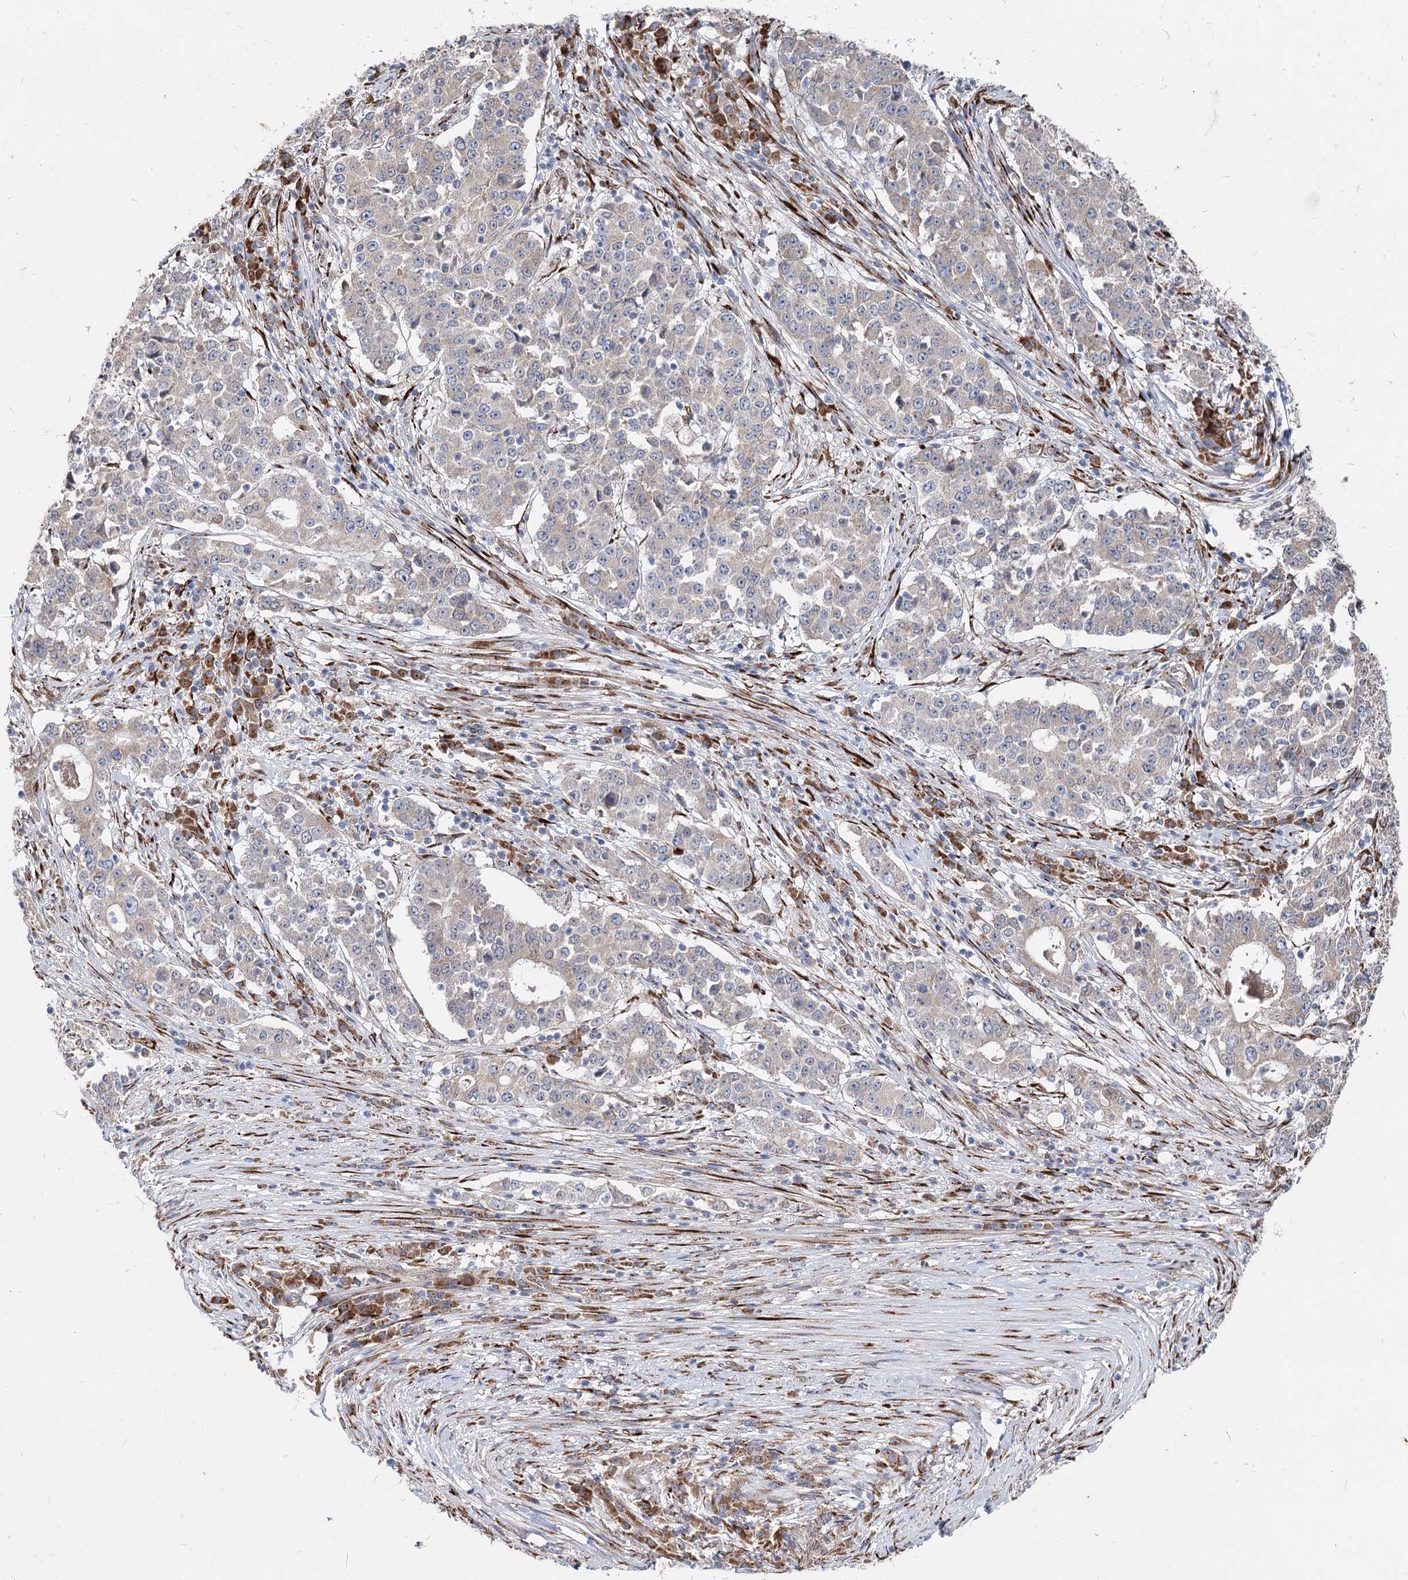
{"staining": {"intensity": "negative", "quantity": "none", "location": "none"}, "tissue": "stomach cancer", "cell_type": "Tumor cells", "image_type": "cancer", "snomed": [{"axis": "morphology", "description": "Adenocarcinoma, NOS"}, {"axis": "topography", "description": "Stomach"}], "caption": "Immunohistochemistry micrograph of human stomach adenocarcinoma stained for a protein (brown), which reveals no positivity in tumor cells.", "gene": "SPART", "patient": {"sex": "male", "age": 59}}